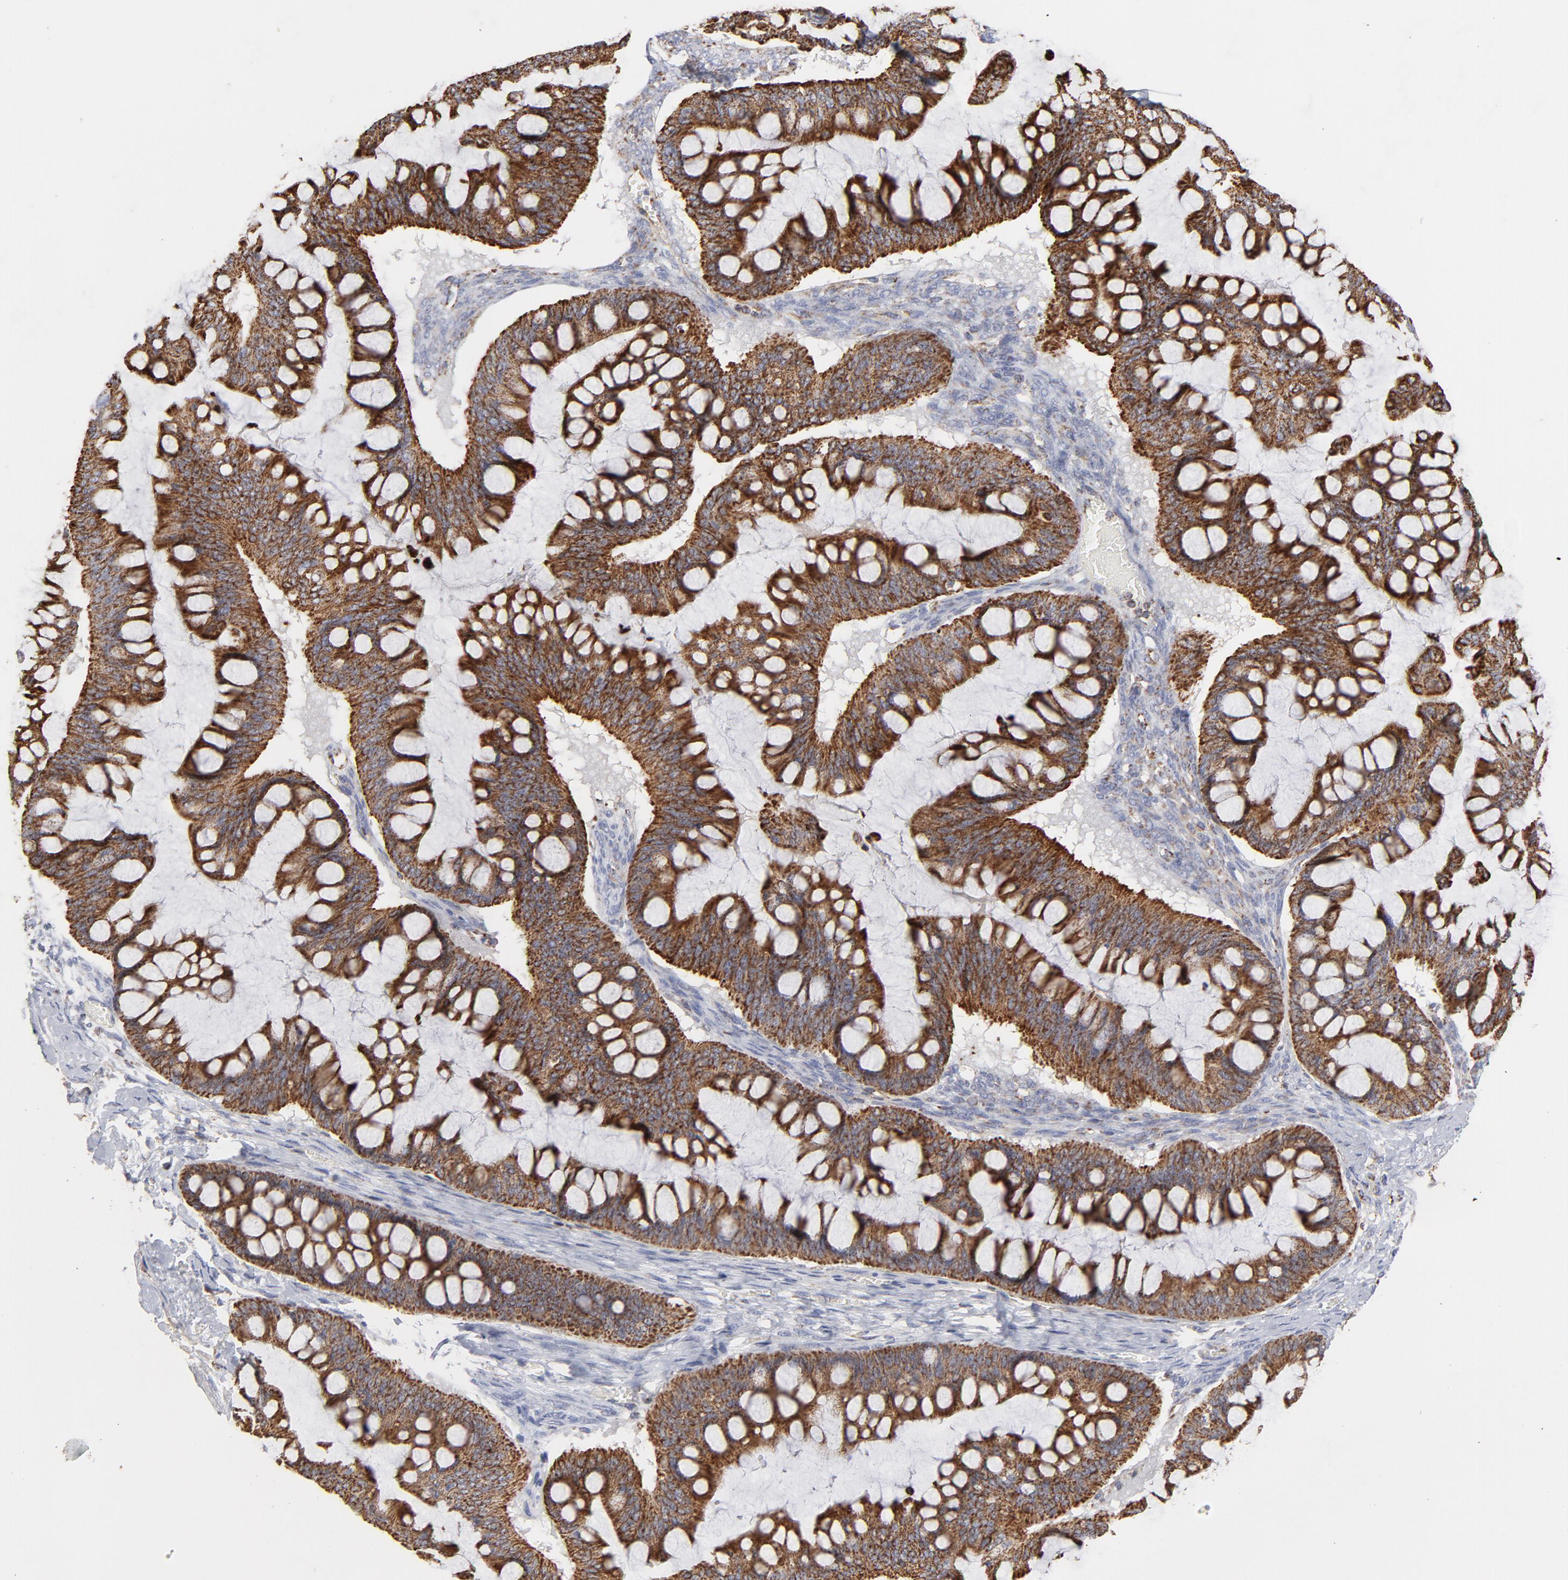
{"staining": {"intensity": "strong", "quantity": ">75%", "location": "cytoplasmic/membranous"}, "tissue": "ovarian cancer", "cell_type": "Tumor cells", "image_type": "cancer", "snomed": [{"axis": "morphology", "description": "Cystadenocarcinoma, mucinous, NOS"}, {"axis": "topography", "description": "Ovary"}], "caption": "Tumor cells show high levels of strong cytoplasmic/membranous positivity in approximately >75% of cells in ovarian cancer. (DAB (3,3'-diaminobenzidine) = brown stain, brightfield microscopy at high magnification).", "gene": "ASB3", "patient": {"sex": "female", "age": 73}}